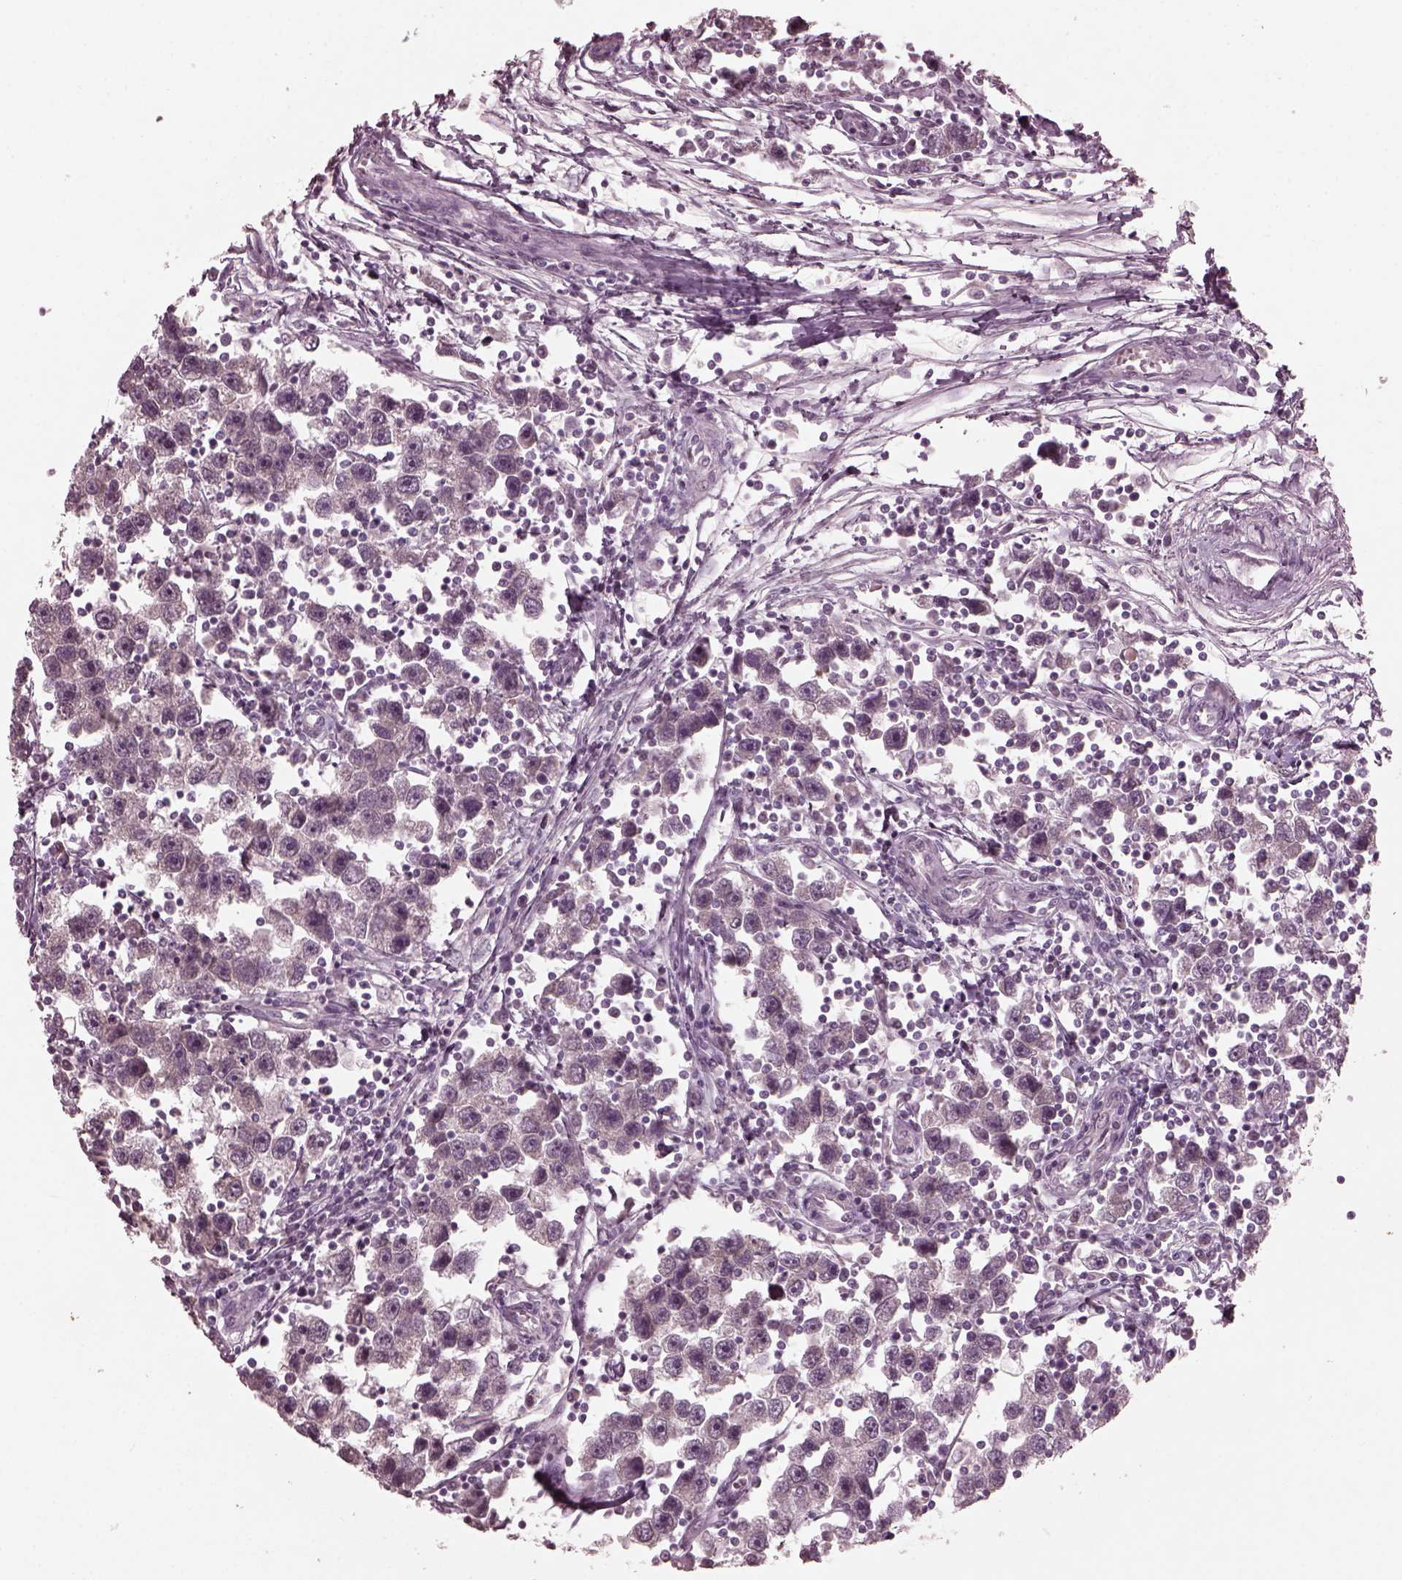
{"staining": {"intensity": "negative", "quantity": "none", "location": "none"}, "tissue": "testis cancer", "cell_type": "Tumor cells", "image_type": "cancer", "snomed": [{"axis": "morphology", "description": "Seminoma, NOS"}, {"axis": "topography", "description": "Testis"}], "caption": "The micrograph demonstrates no significant positivity in tumor cells of testis cancer.", "gene": "RGS7", "patient": {"sex": "male", "age": 30}}